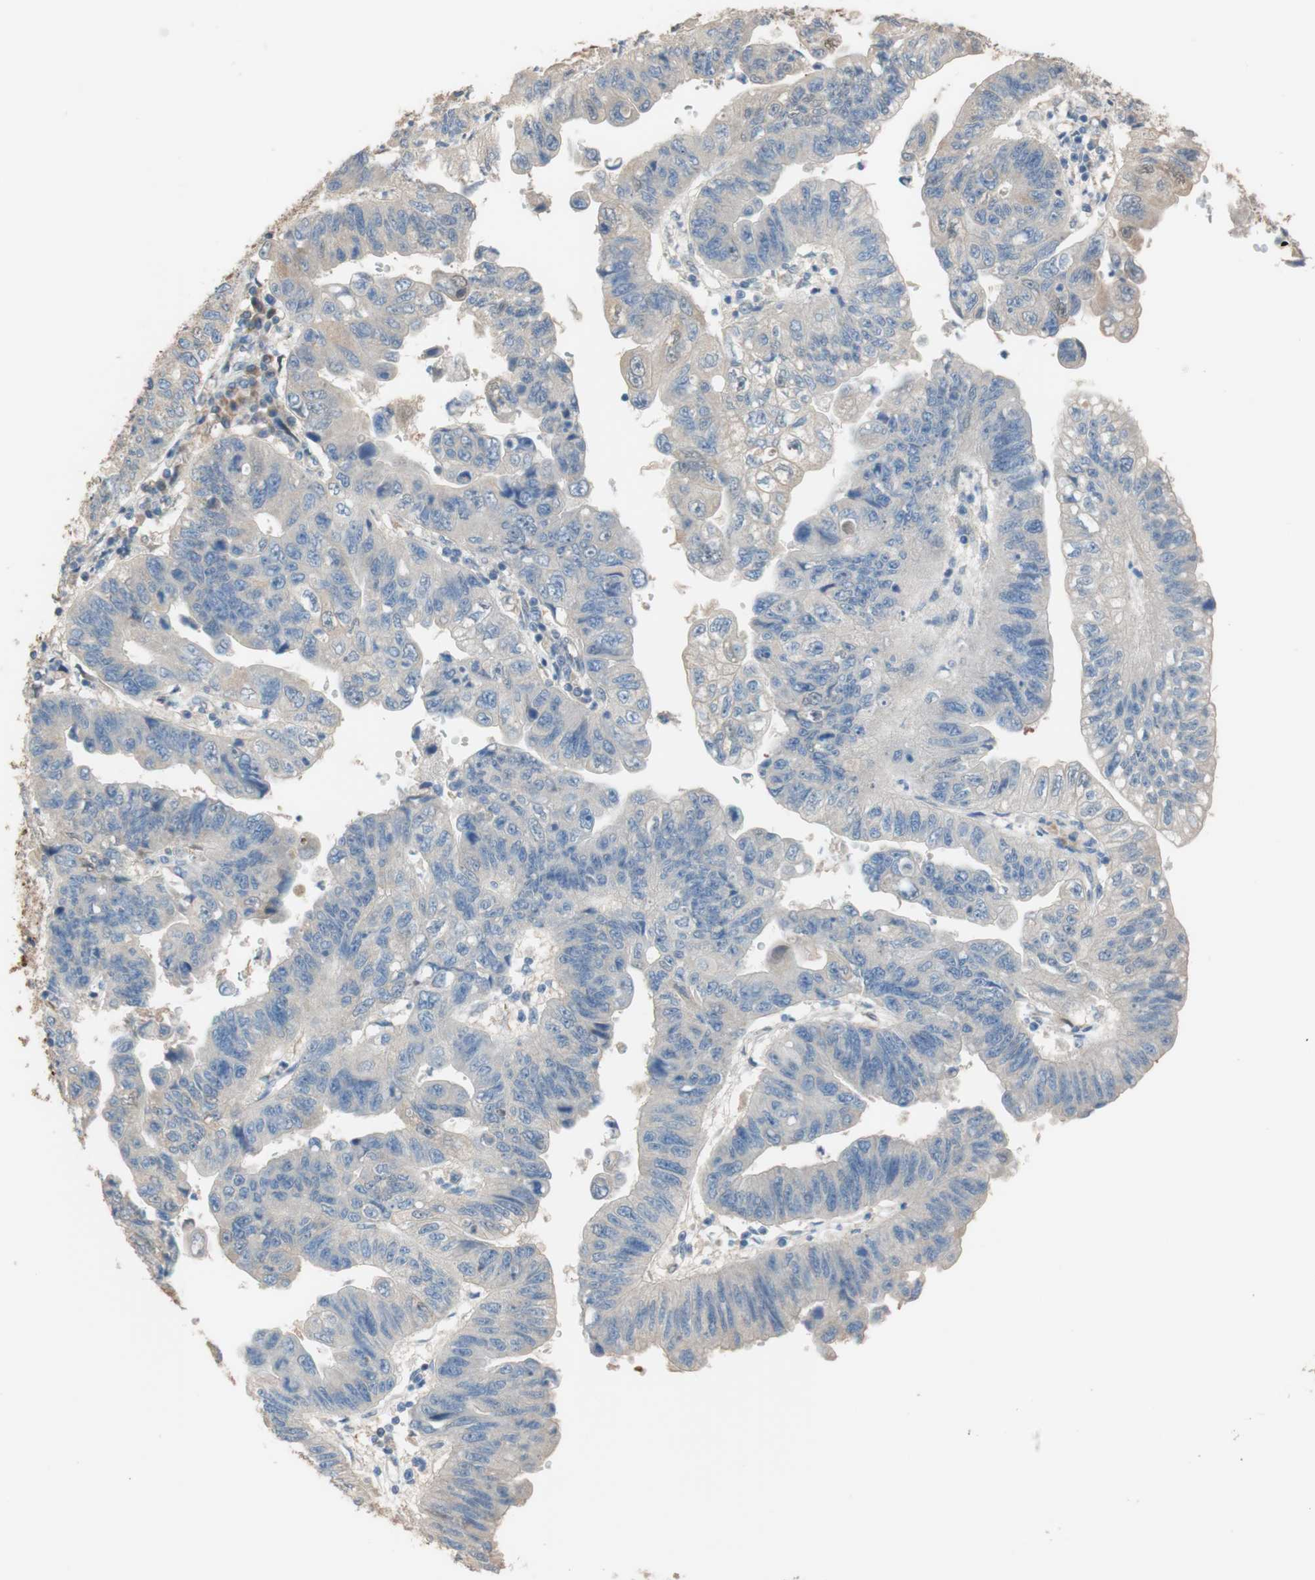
{"staining": {"intensity": "weak", "quantity": "25%-75%", "location": "cytoplasmic/membranous"}, "tissue": "stomach cancer", "cell_type": "Tumor cells", "image_type": "cancer", "snomed": [{"axis": "morphology", "description": "Adenocarcinoma, NOS"}, {"axis": "topography", "description": "Stomach"}], "caption": "Adenocarcinoma (stomach) stained with a brown dye reveals weak cytoplasmic/membranous positive expression in about 25%-75% of tumor cells.", "gene": "ALDH1A2", "patient": {"sex": "male", "age": 59}}